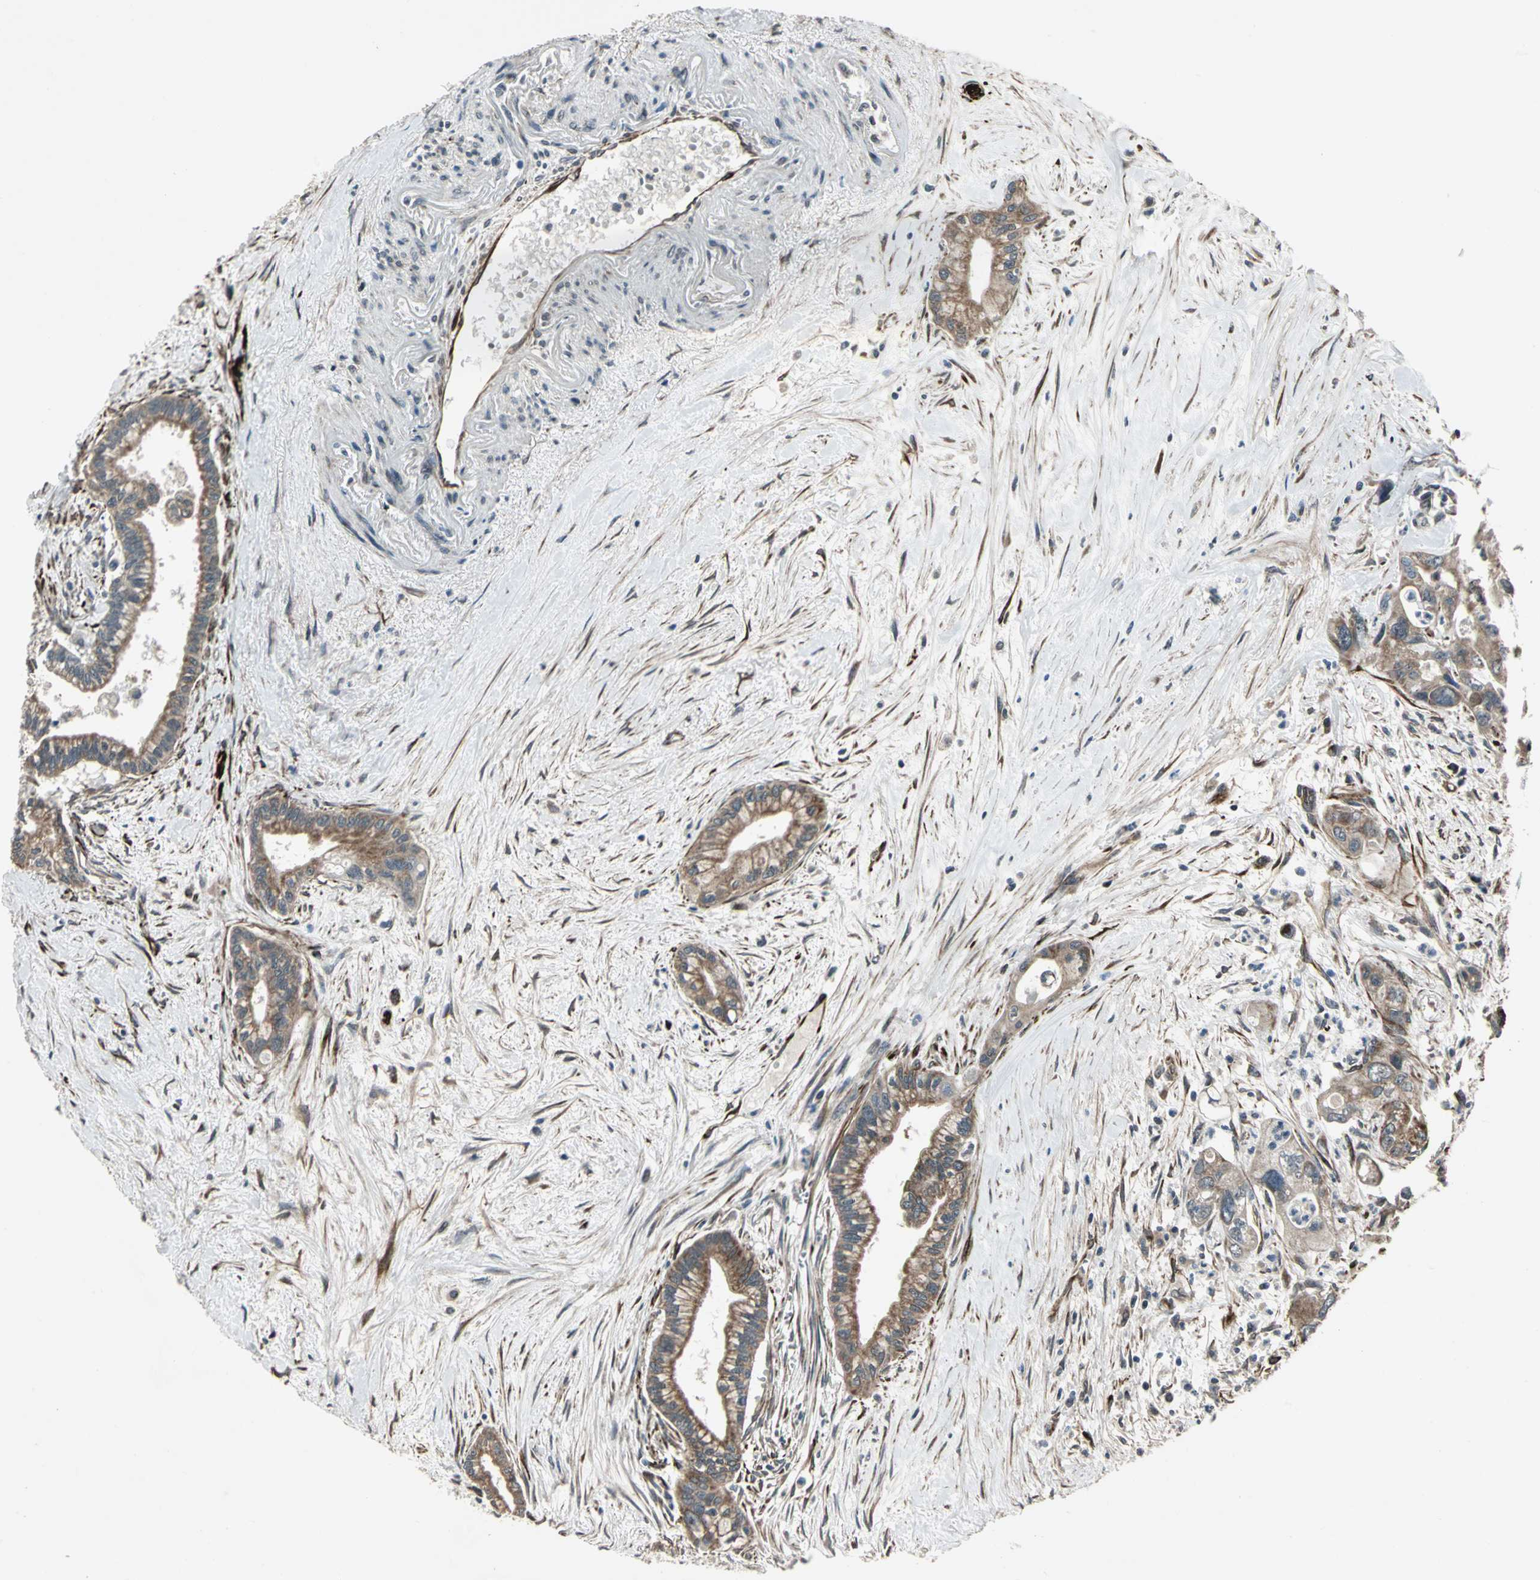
{"staining": {"intensity": "moderate", "quantity": ">75%", "location": "cytoplasmic/membranous"}, "tissue": "pancreatic cancer", "cell_type": "Tumor cells", "image_type": "cancer", "snomed": [{"axis": "morphology", "description": "Adenocarcinoma, NOS"}, {"axis": "topography", "description": "Pancreas"}], "caption": "Immunohistochemical staining of adenocarcinoma (pancreatic) shows moderate cytoplasmic/membranous protein staining in about >75% of tumor cells.", "gene": "EXD2", "patient": {"sex": "male", "age": 70}}